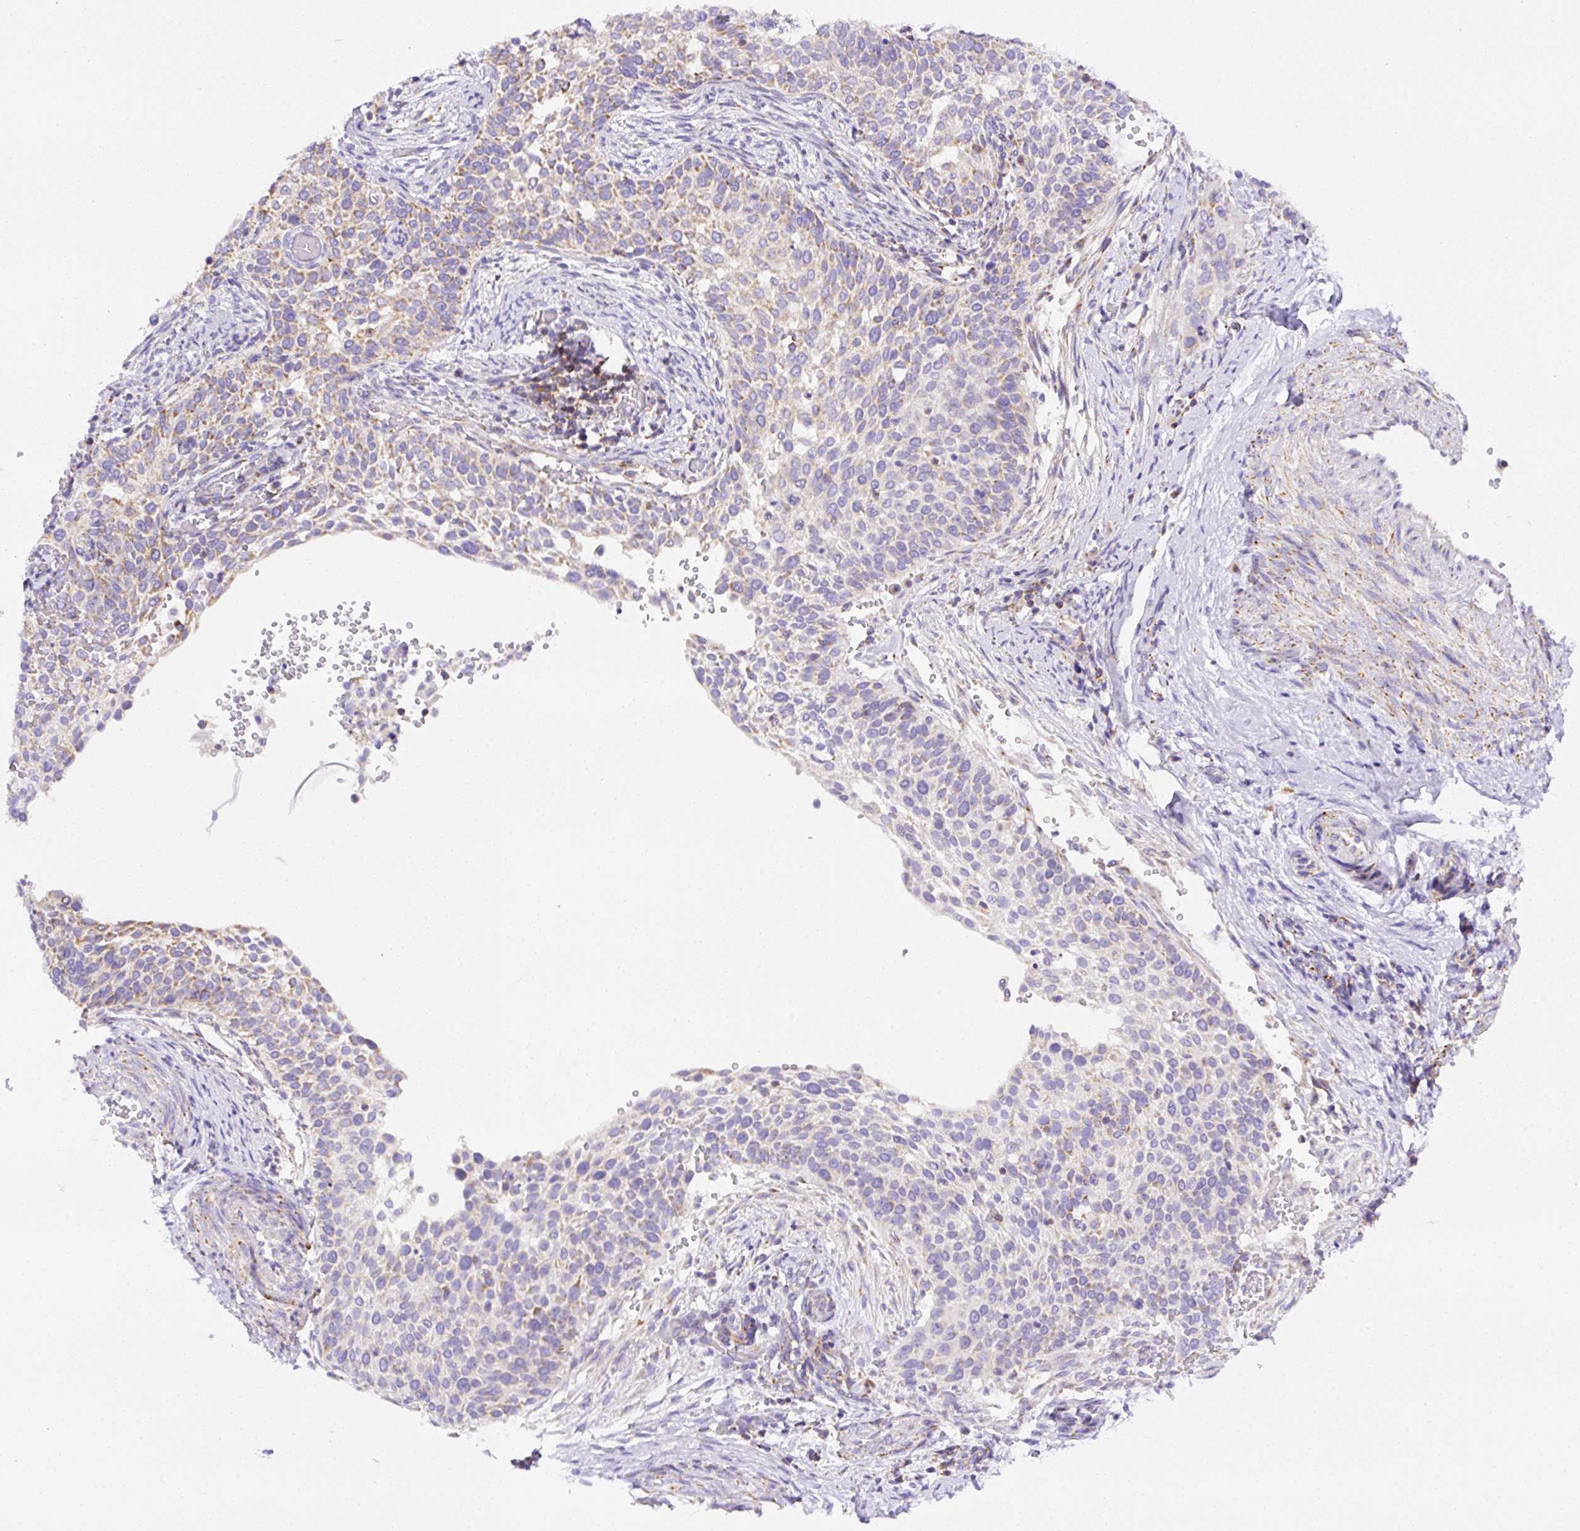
{"staining": {"intensity": "weak", "quantity": "<25%", "location": "cytoplasmic/membranous"}, "tissue": "cervical cancer", "cell_type": "Tumor cells", "image_type": "cancer", "snomed": [{"axis": "morphology", "description": "Squamous cell carcinoma, NOS"}, {"axis": "topography", "description": "Cervix"}], "caption": "Micrograph shows no significant protein staining in tumor cells of squamous cell carcinoma (cervical). The staining was performed using DAB (3,3'-diaminobenzidine) to visualize the protein expression in brown, while the nuclei were stained in blue with hematoxylin (Magnification: 20x).", "gene": "NF1", "patient": {"sex": "female", "age": 44}}